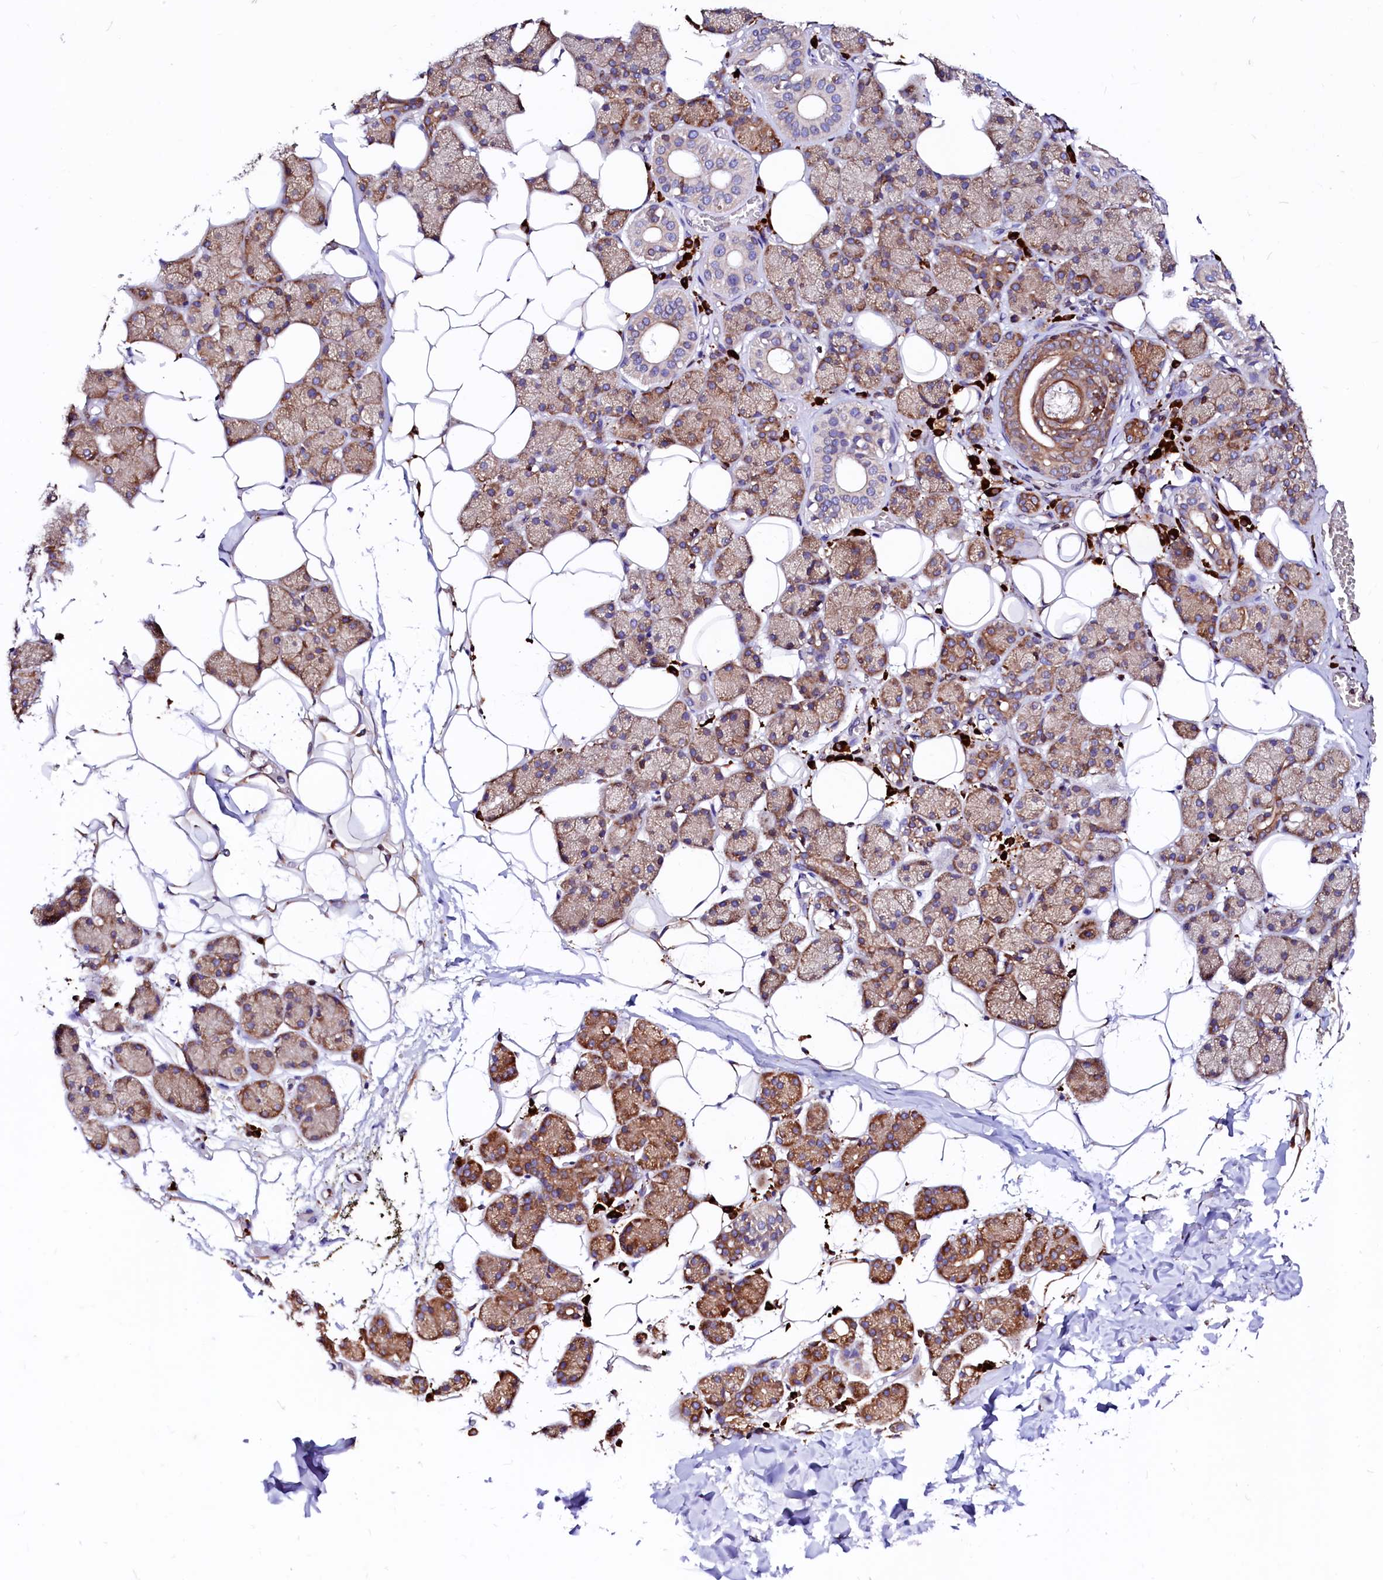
{"staining": {"intensity": "moderate", "quantity": ">75%", "location": "cytoplasmic/membranous"}, "tissue": "salivary gland", "cell_type": "Glandular cells", "image_type": "normal", "snomed": [{"axis": "morphology", "description": "Normal tissue, NOS"}, {"axis": "topography", "description": "Salivary gland"}], "caption": "Protein expression analysis of benign human salivary gland reveals moderate cytoplasmic/membranous positivity in about >75% of glandular cells. The staining was performed using DAB to visualize the protein expression in brown, while the nuclei were stained in blue with hematoxylin (Magnification: 20x).", "gene": "DERL1", "patient": {"sex": "female", "age": 33}}